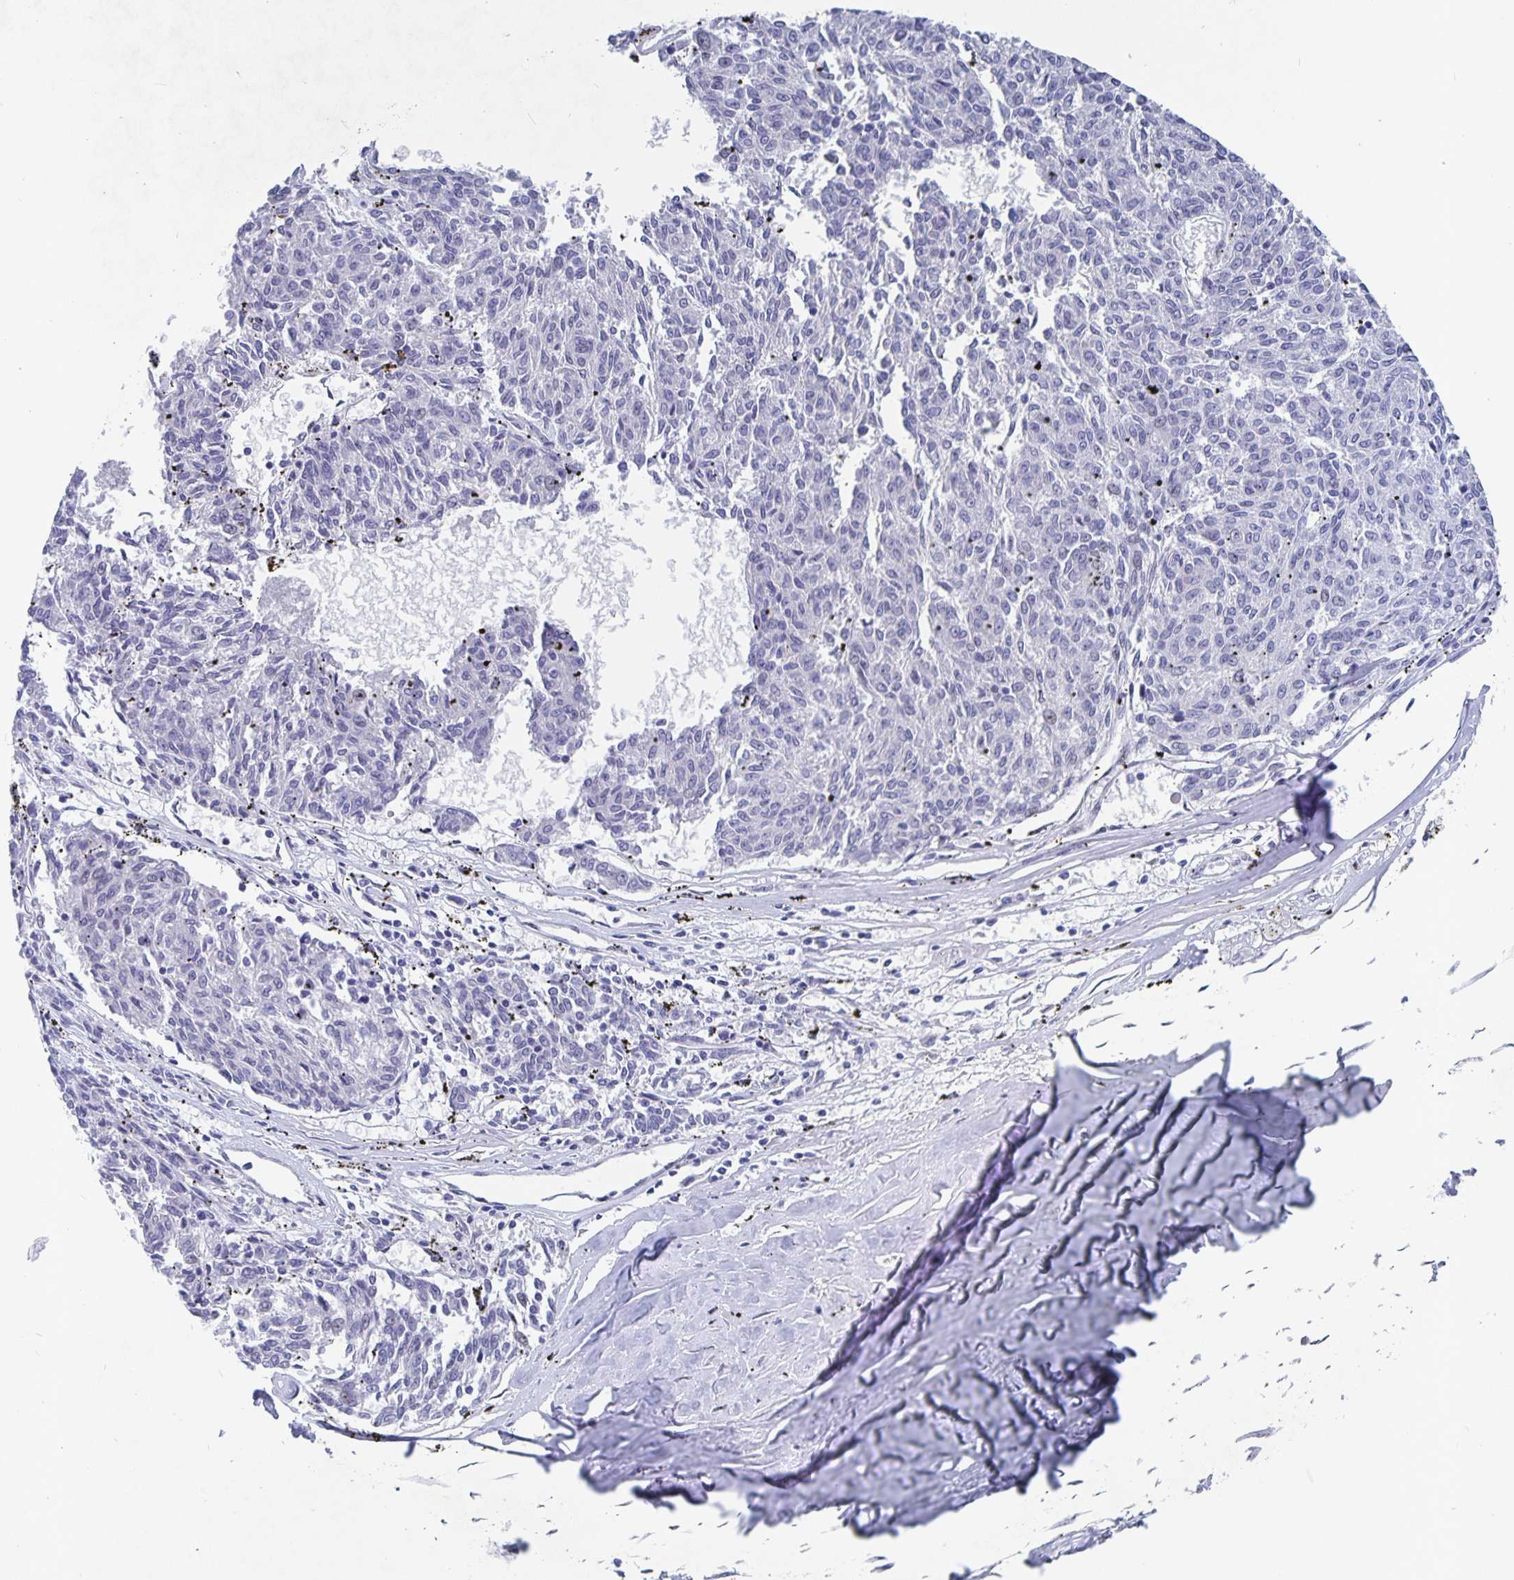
{"staining": {"intensity": "negative", "quantity": "none", "location": "none"}, "tissue": "melanoma", "cell_type": "Tumor cells", "image_type": "cancer", "snomed": [{"axis": "morphology", "description": "Malignant melanoma, NOS"}, {"axis": "topography", "description": "Skin"}], "caption": "Protein analysis of melanoma reveals no significant positivity in tumor cells.", "gene": "SMOC1", "patient": {"sex": "female", "age": 72}}